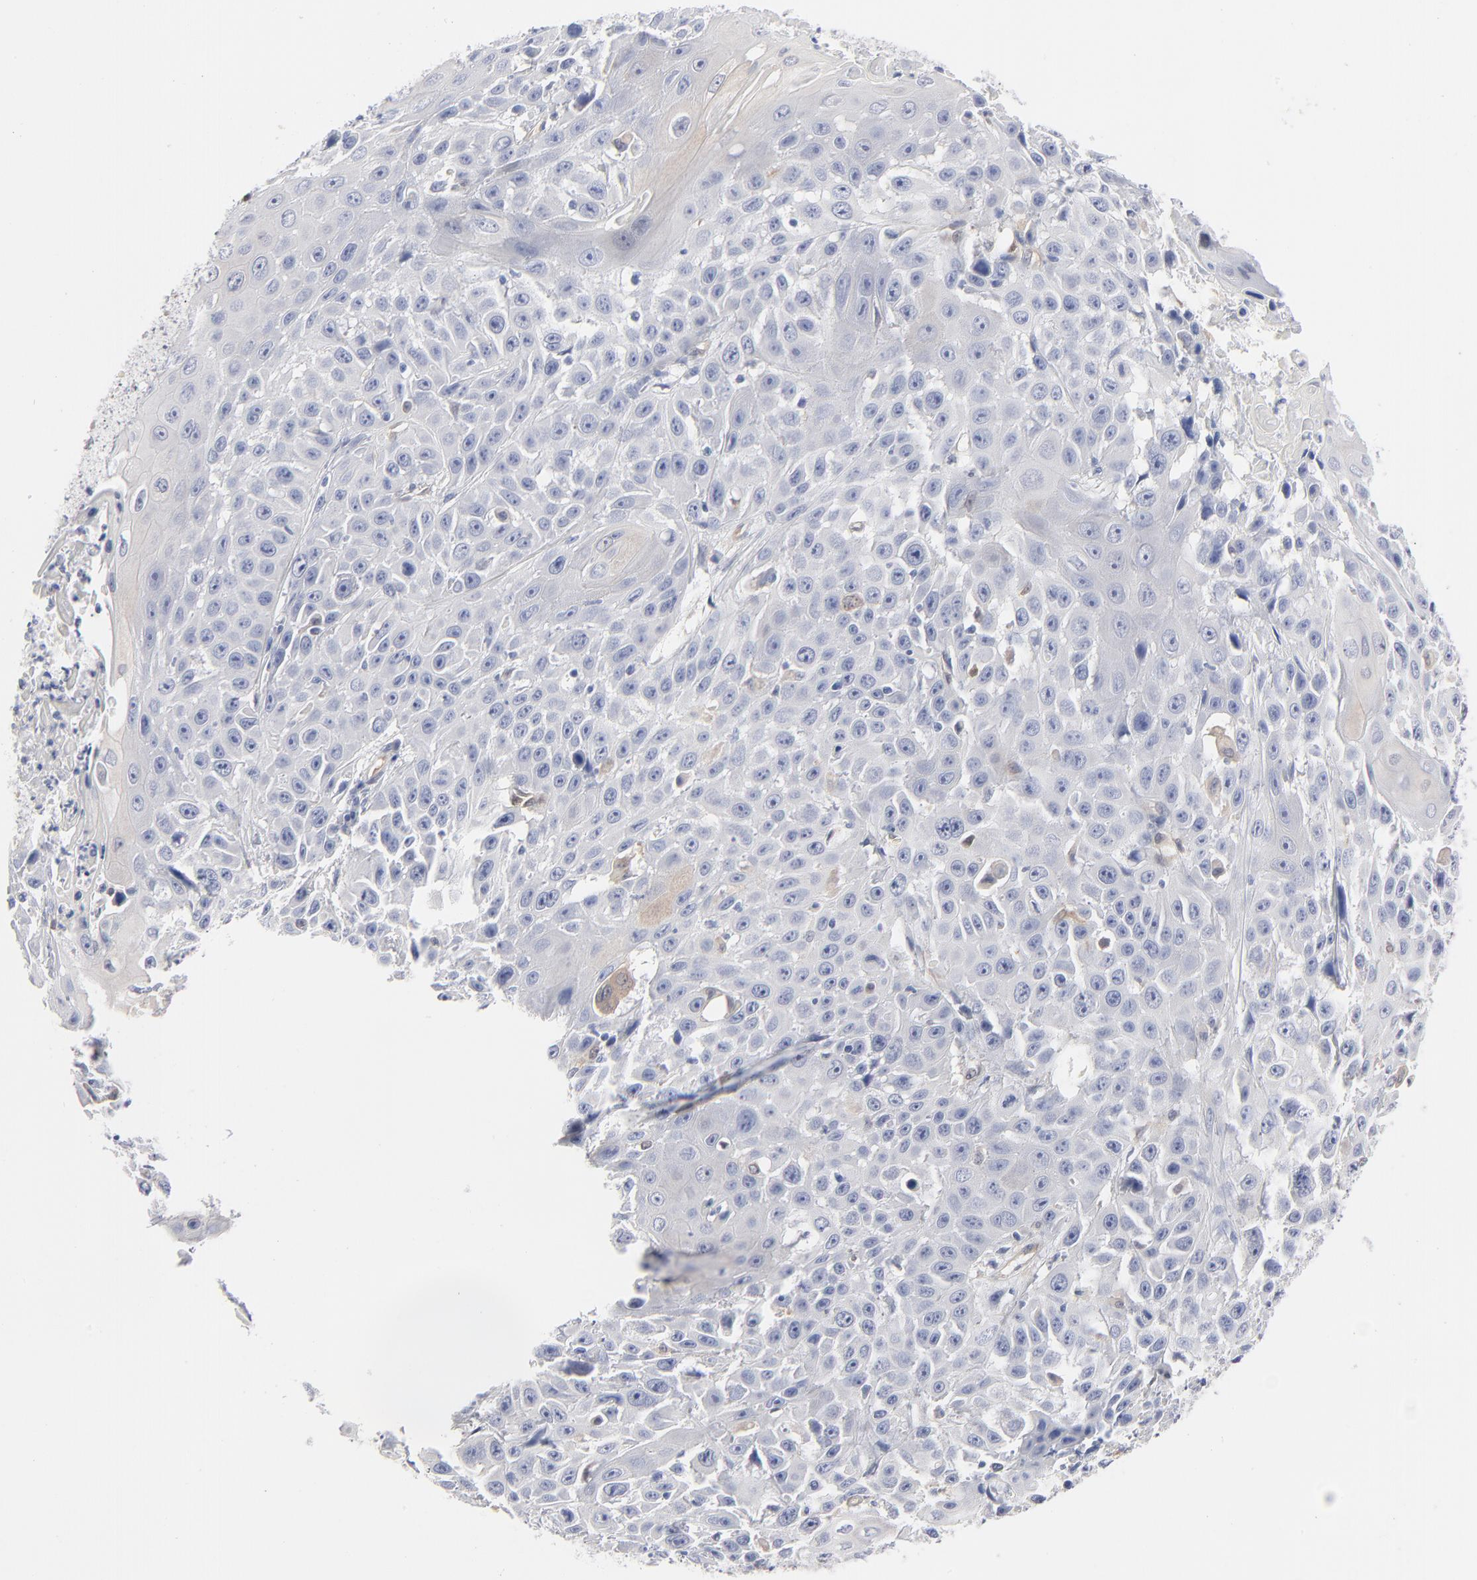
{"staining": {"intensity": "negative", "quantity": "none", "location": "none"}, "tissue": "cervical cancer", "cell_type": "Tumor cells", "image_type": "cancer", "snomed": [{"axis": "morphology", "description": "Squamous cell carcinoma, NOS"}, {"axis": "topography", "description": "Cervix"}], "caption": "Micrograph shows no significant protein staining in tumor cells of cervical cancer.", "gene": "ARRB1", "patient": {"sex": "female", "age": 39}}